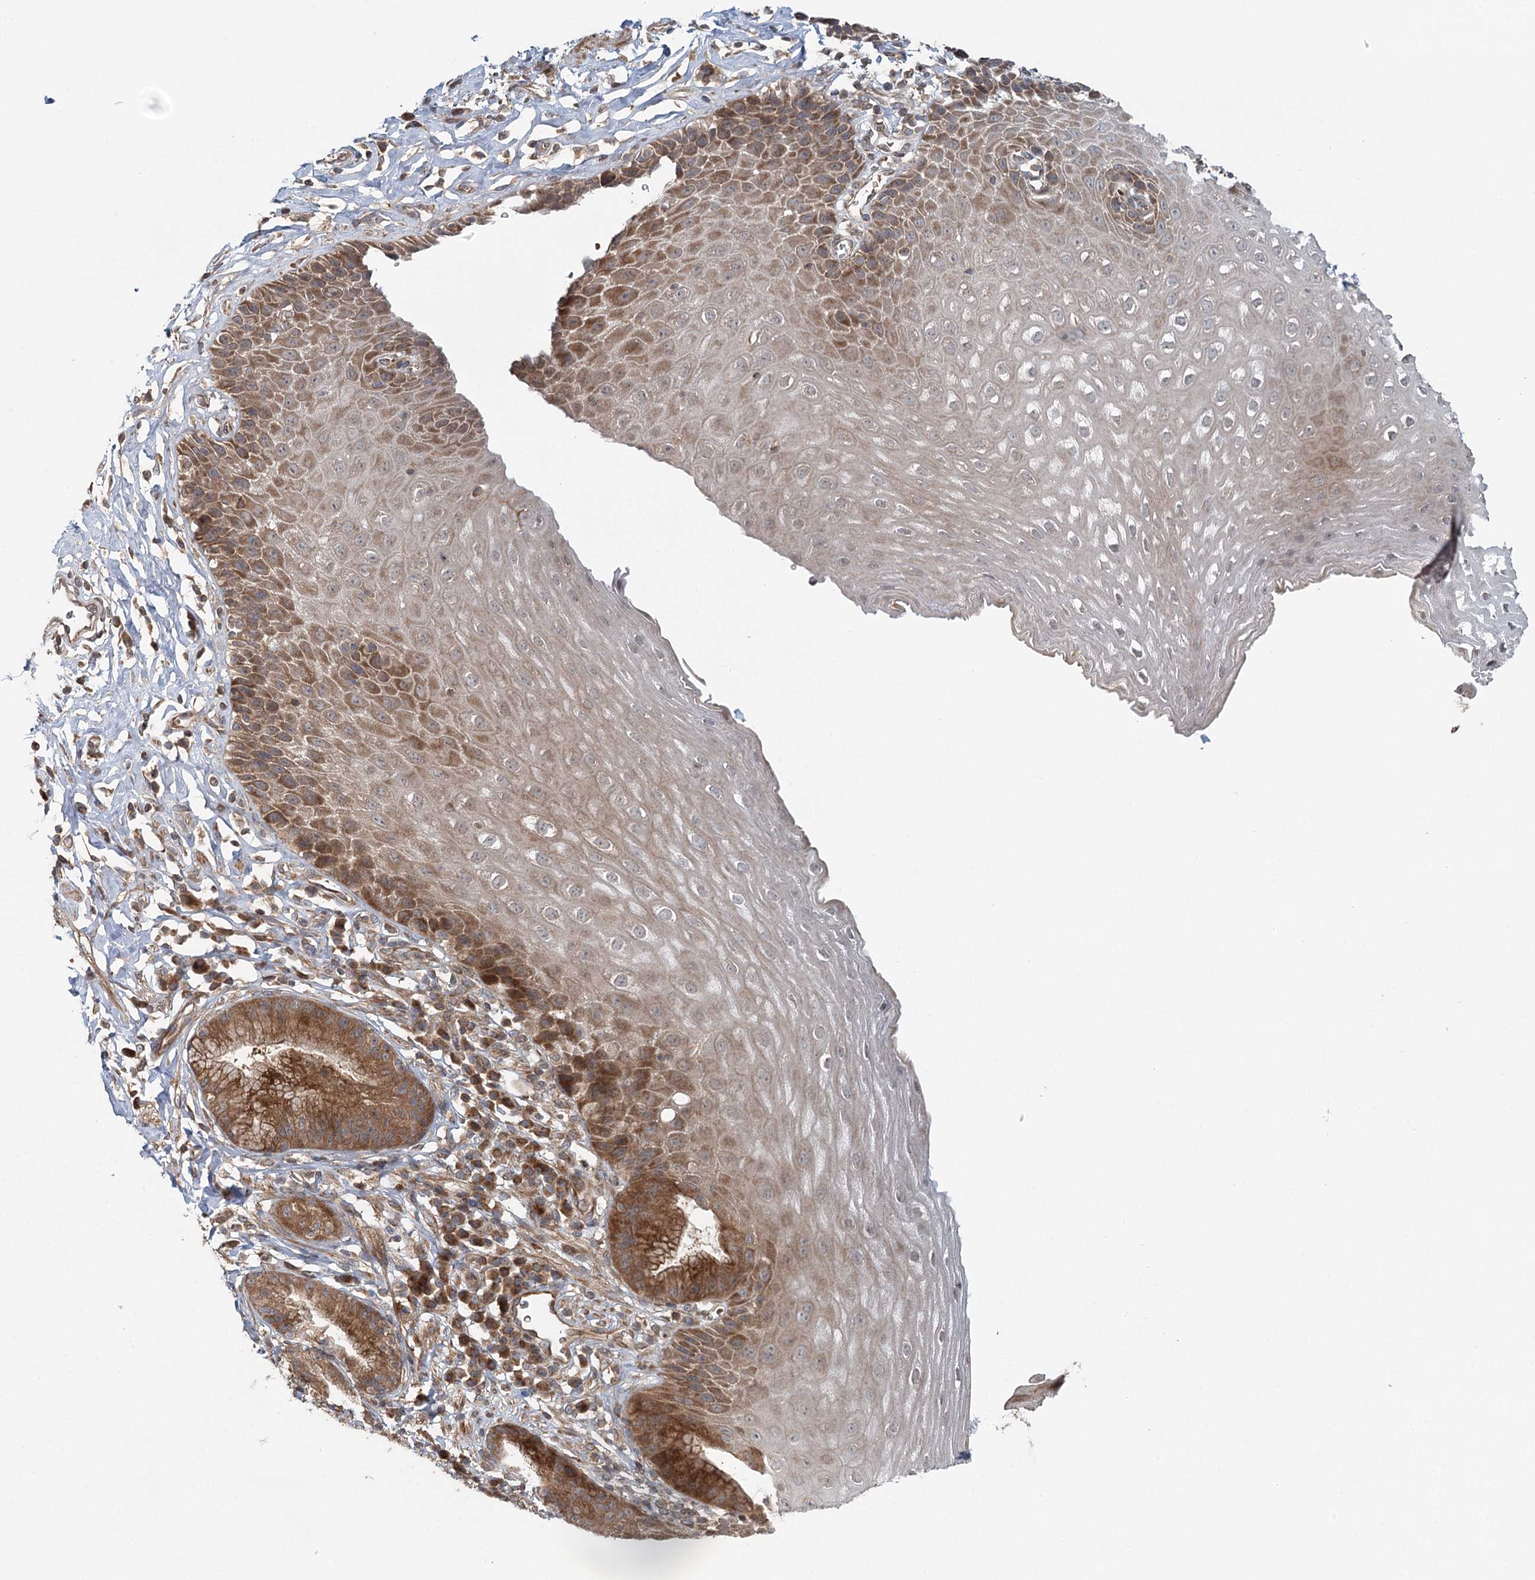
{"staining": {"intensity": "moderate", "quantity": "<25%", "location": "cytoplasmic/membranous"}, "tissue": "esophagus", "cell_type": "Squamous epithelial cells", "image_type": "normal", "snomed": [{"axis": "morphology", "description": "Normal tissue, NOS"}, {"axis": "topography", "description": "Esophagus"}], "caption": "A micrograph of human esophagus stained for a protein reveals moderate cytoplasmic/membranous brown staining in squamous epithelial cells.", "gene": "ENSG00000273217", "patient": {"sex": "female", "age": 61}}